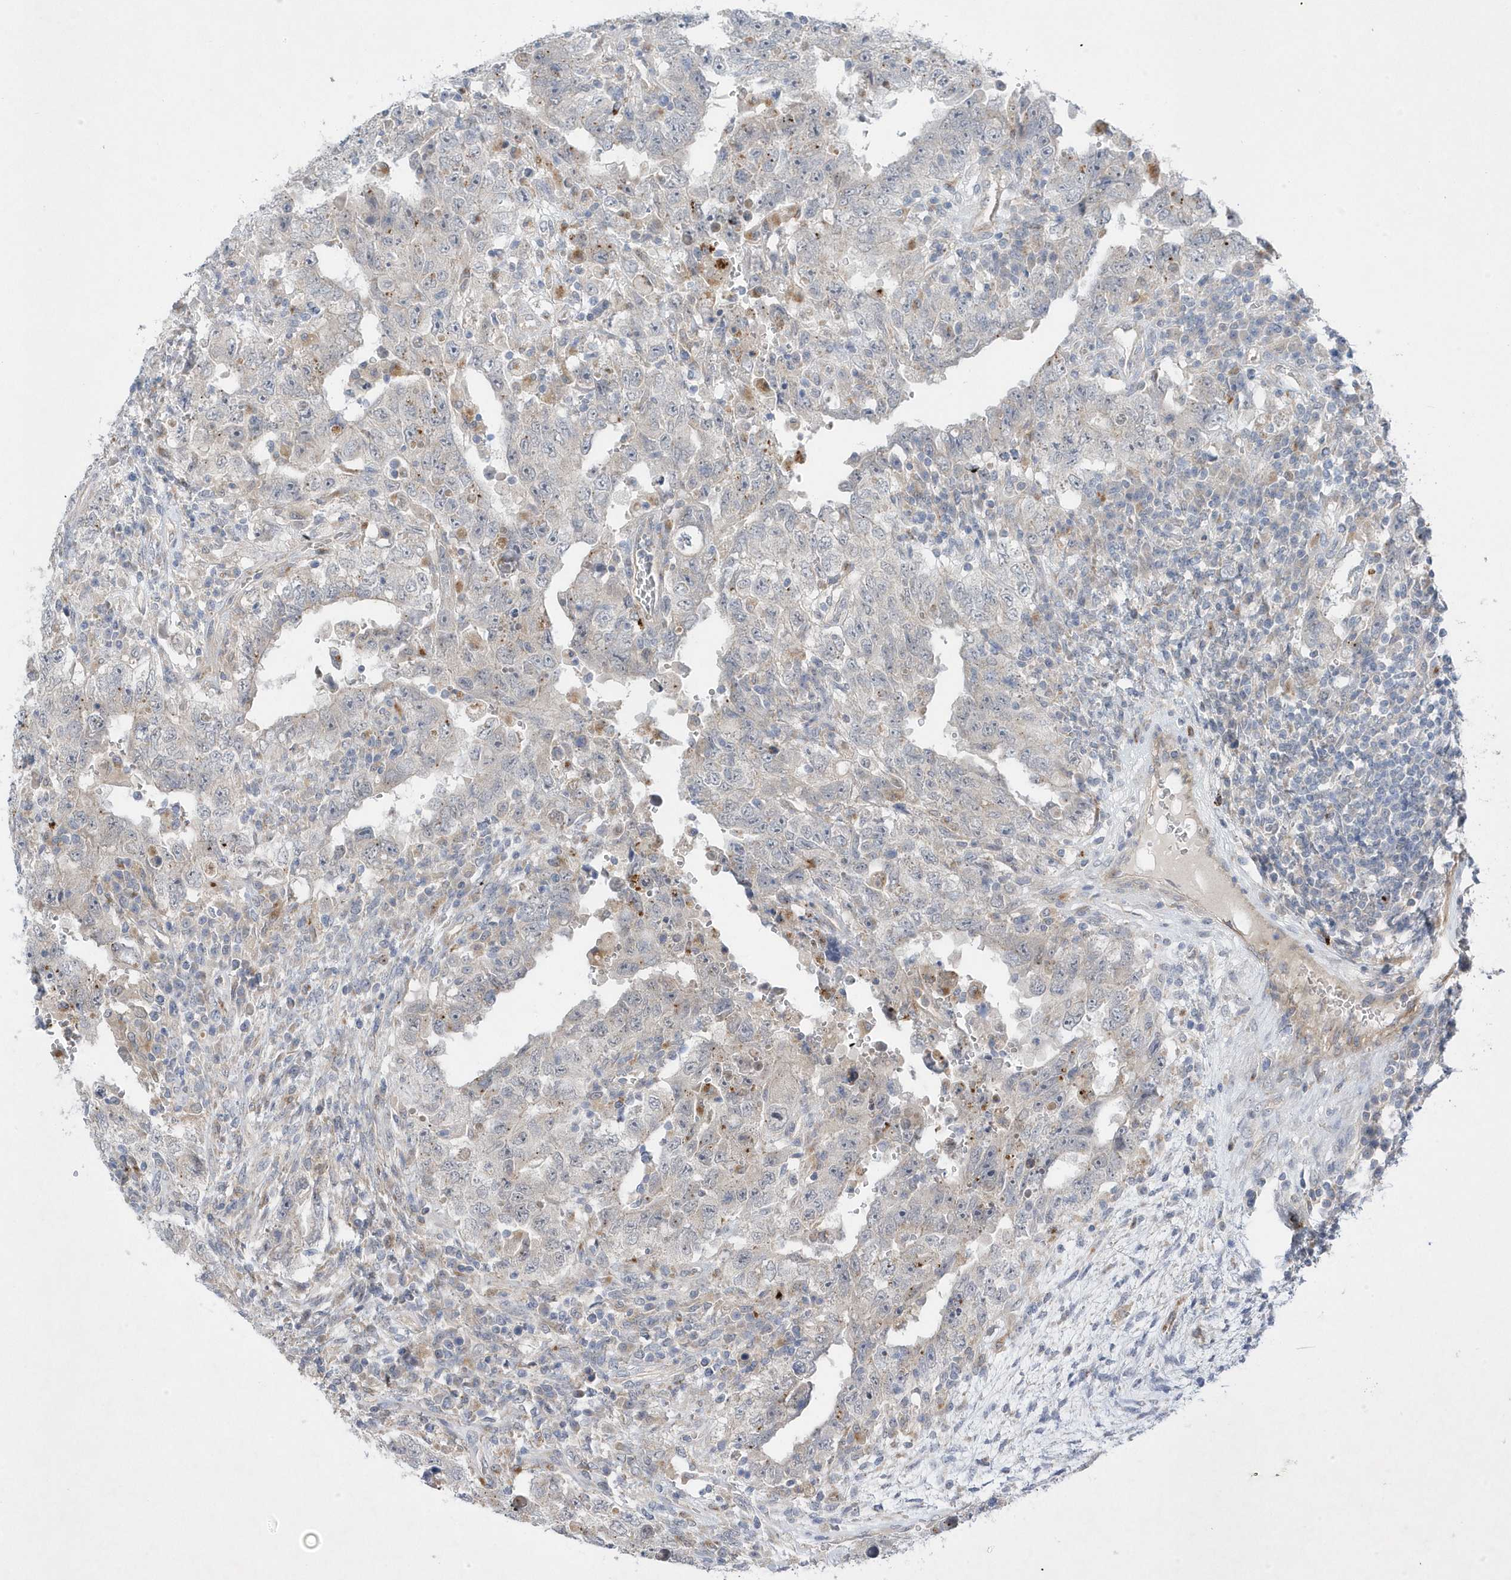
{"staining": {"intensity": "negative", "quantity": "none", "location": "none"}, "tissue": "testis cancer", "cell_type": "Tumor cells", "image_type": "cancer", "snomed": [{"axis": "morphology", "description": "Carcinoma, Embryonal, NOS"}, {"axis": "topography", "description": "Testis"}], "caption": "This image is of testis cancer (embryonal carcinoma) stained with IHC to label a protein in brown with the nuclei are counter-stained blue. There is no positivity in tumor cells. Nuclei are stained in blue.", "gene": "ANAPC1", "patient": {"sex": "male", "age": 26}}